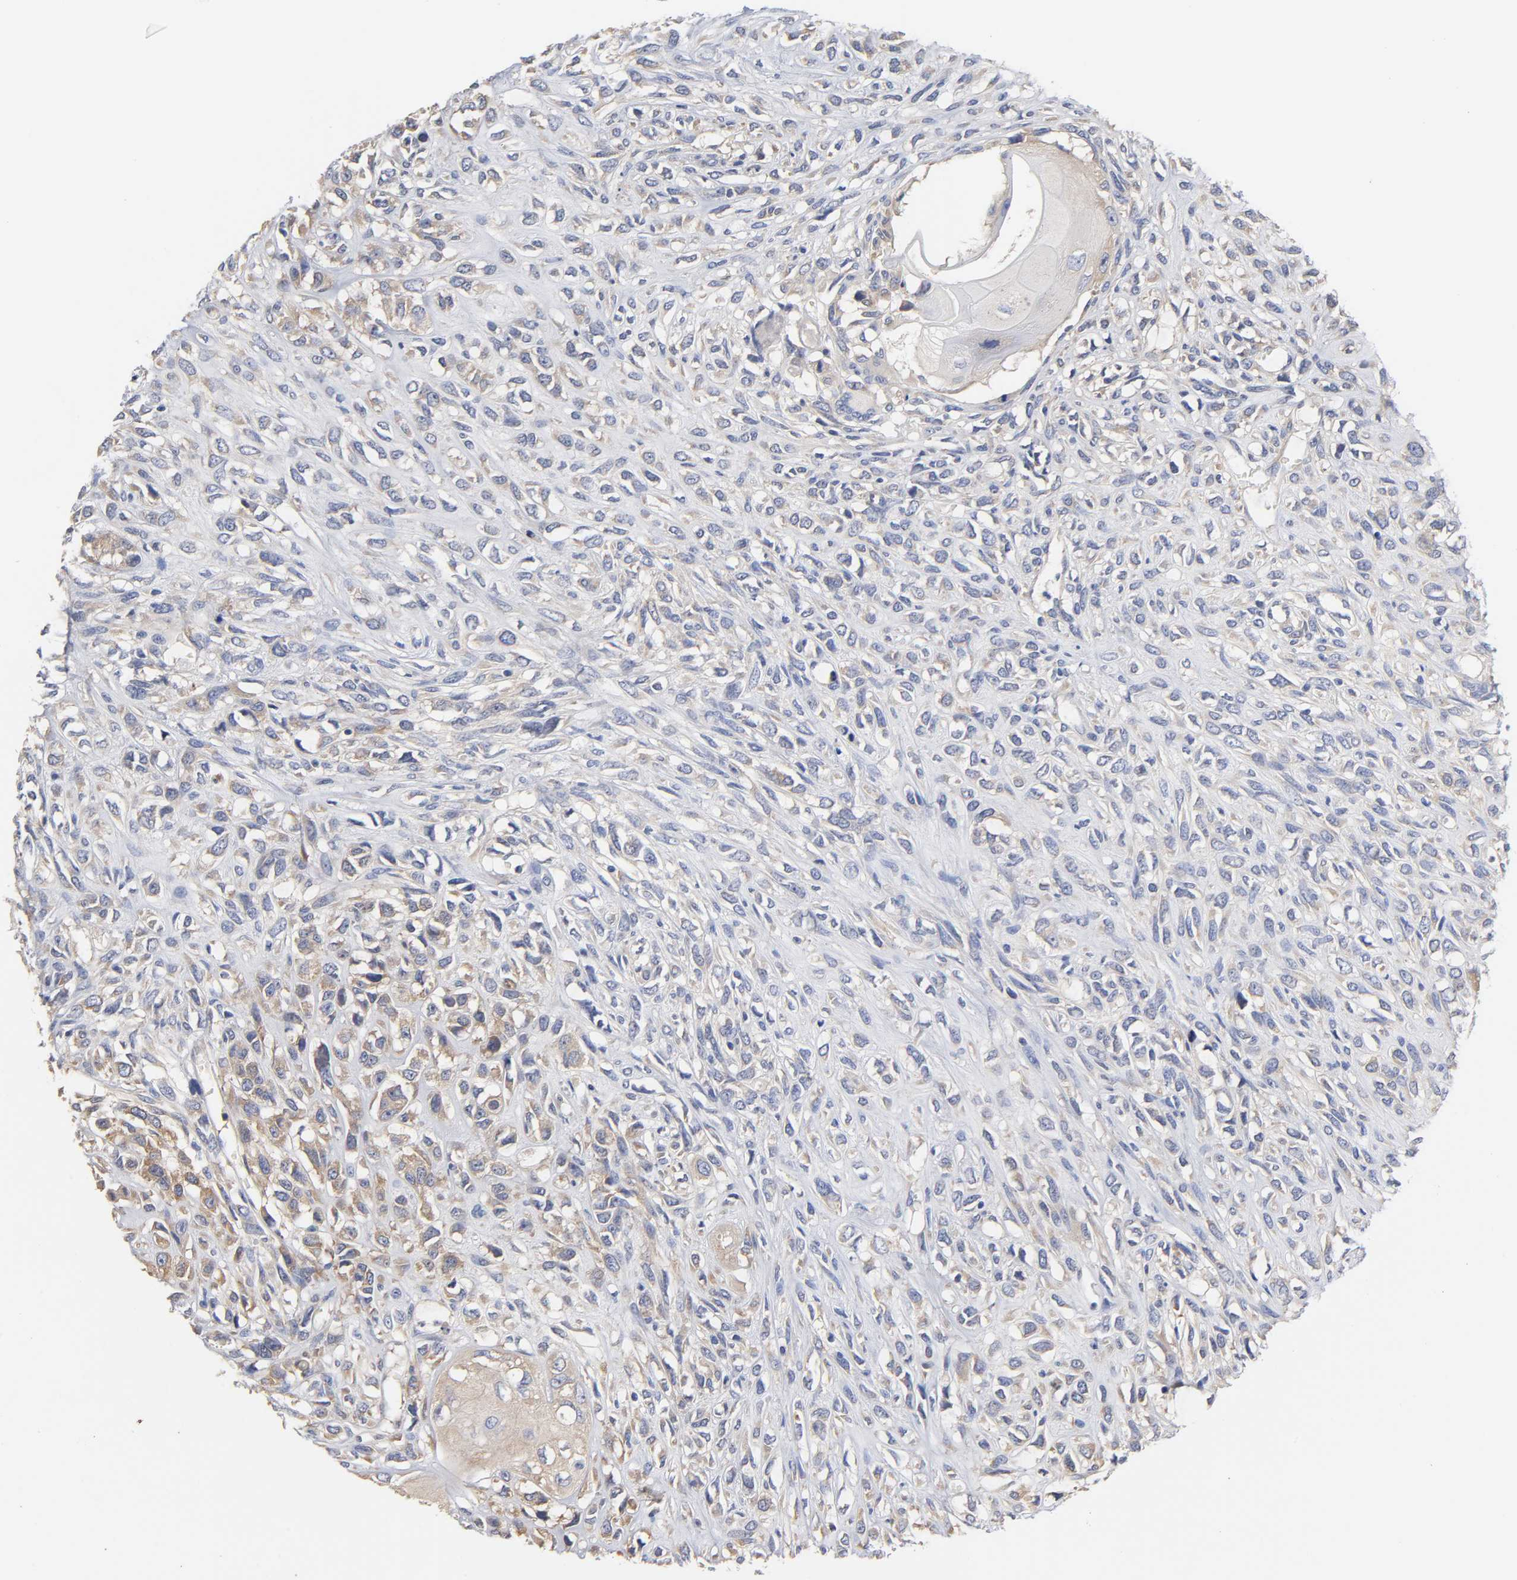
{"staining": {"intensity": "moderate", "quantity": "25%-75%", "location": "cytoplasmic/membranous"}, "tissue": "head and neck cancer", "cell_type": "Tumor cells", "image_type": "cancer", "snomed": [{"axis": "morphology", "description": "Necrosis, NOS"}, {"axis": "morphology", "description": "Neoplasm, malignant, NOS"}, {"axis": "topography", "description": "Salivary gland"}, {"axis": "topography", "description": "Head-Neck"}], "caption": "This histopathology image reveals head and neck cancer (malignant neoplasm) stained with immunohistochemistry to label a protein in brown. The cytoplasmic/membranous of tumor cells show moderate positivity for the protein. Nuclei are counter-stained blue.", "gene": "RPS29", "patient": {"sex": "male", "age": 43}}